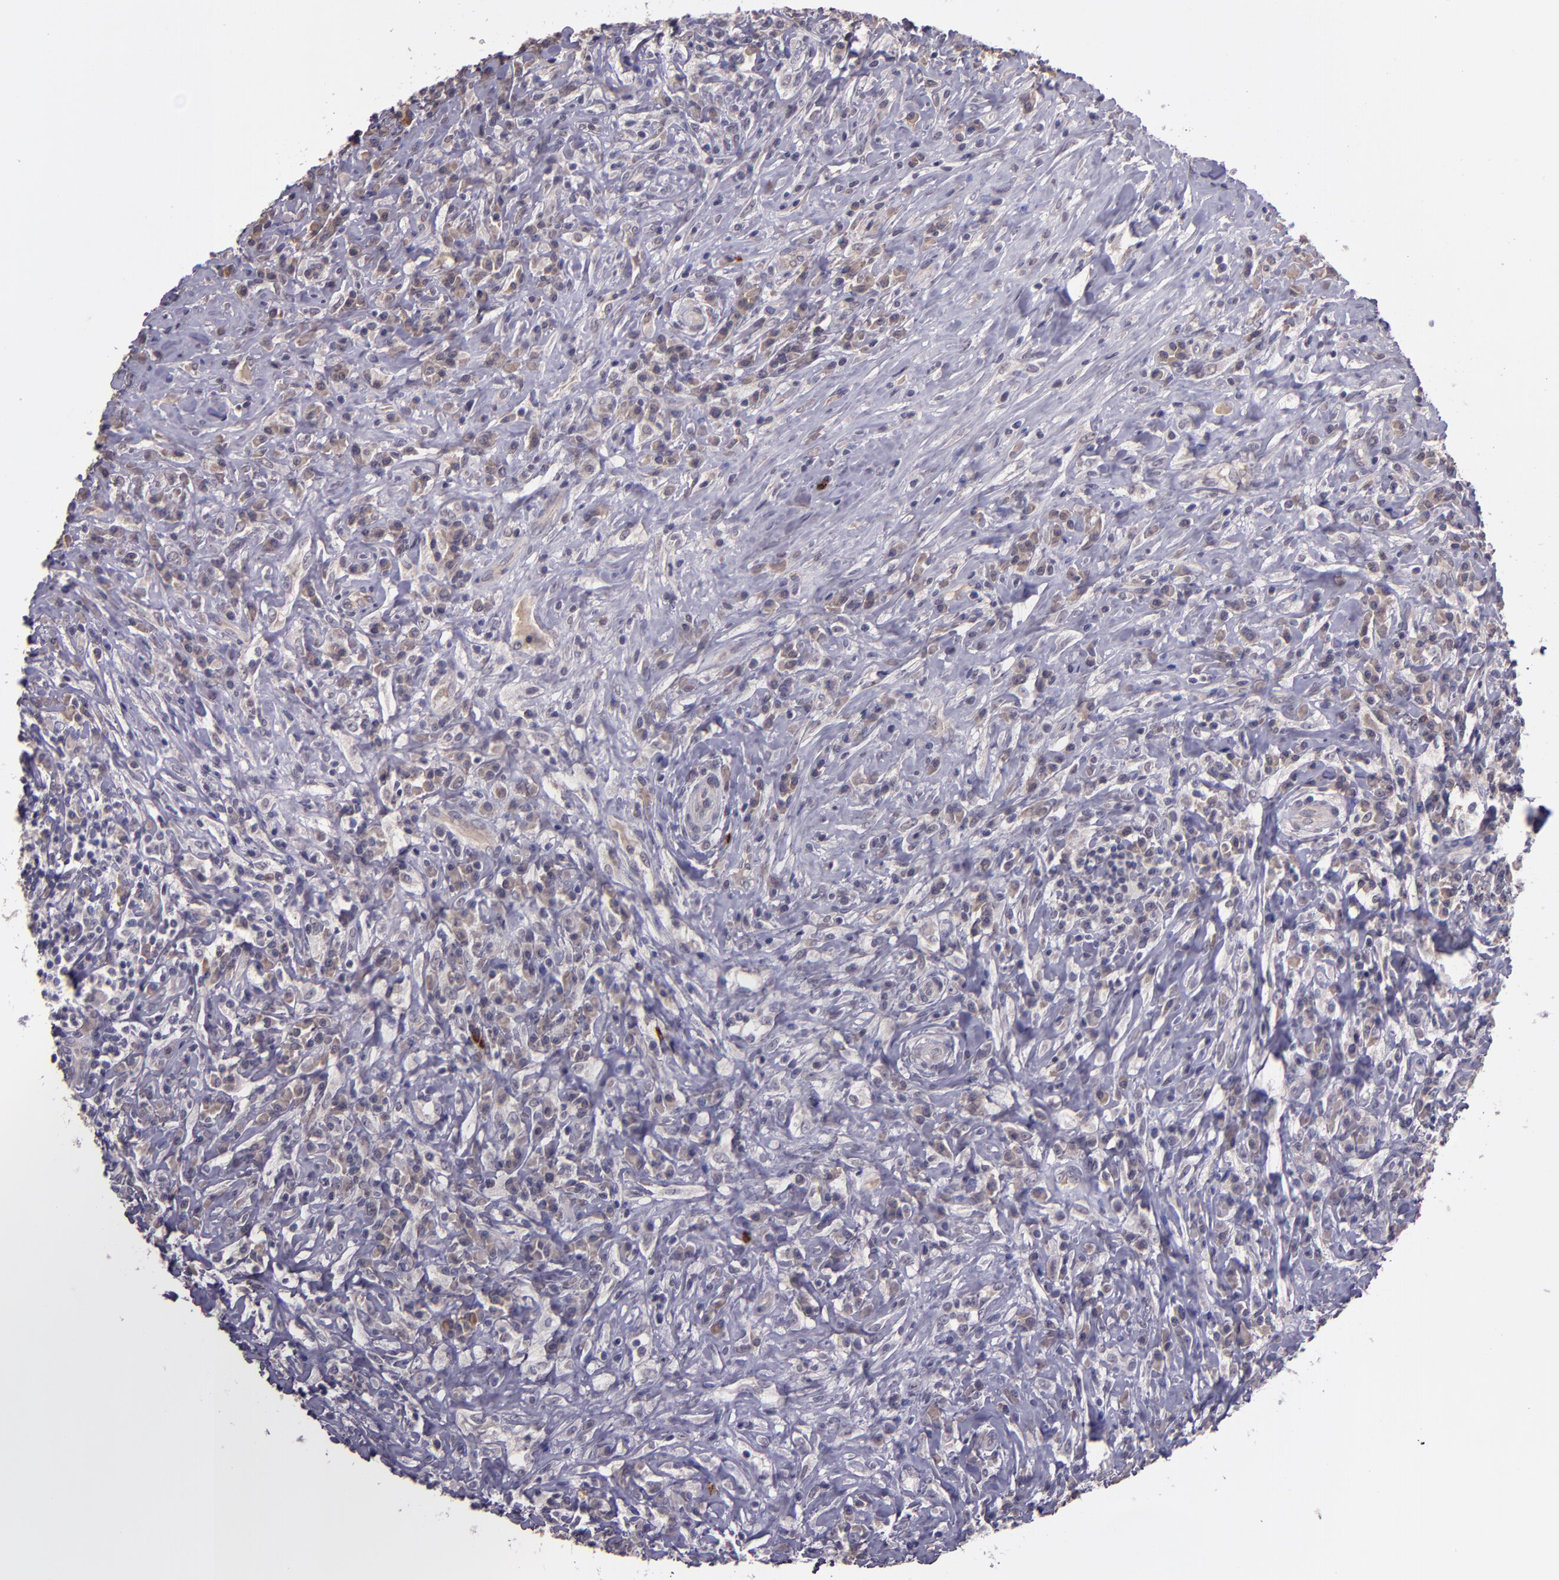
{"staining": {"intensity": "weak", "quantity": ">75%", "location": "cytoplasmic/membranous"}, "tissue": "lymphoma", "cell_type": "Tumor cells", "image_type": "cancer", "snomed": [{"axis": "morphology", "description": "Hodgkin's disease, NOS"}, {"axis": "topography", "description": "Lymph node"}], "caption": "Immunohistochemistry (IHC) of human Hodgkin's disease shows low levels of weak cytoplasmic/membranous staining in approximately >75% of tumor cells.", "gene": "TAF7L", "patient": {"sex": "female", "age": 25}}